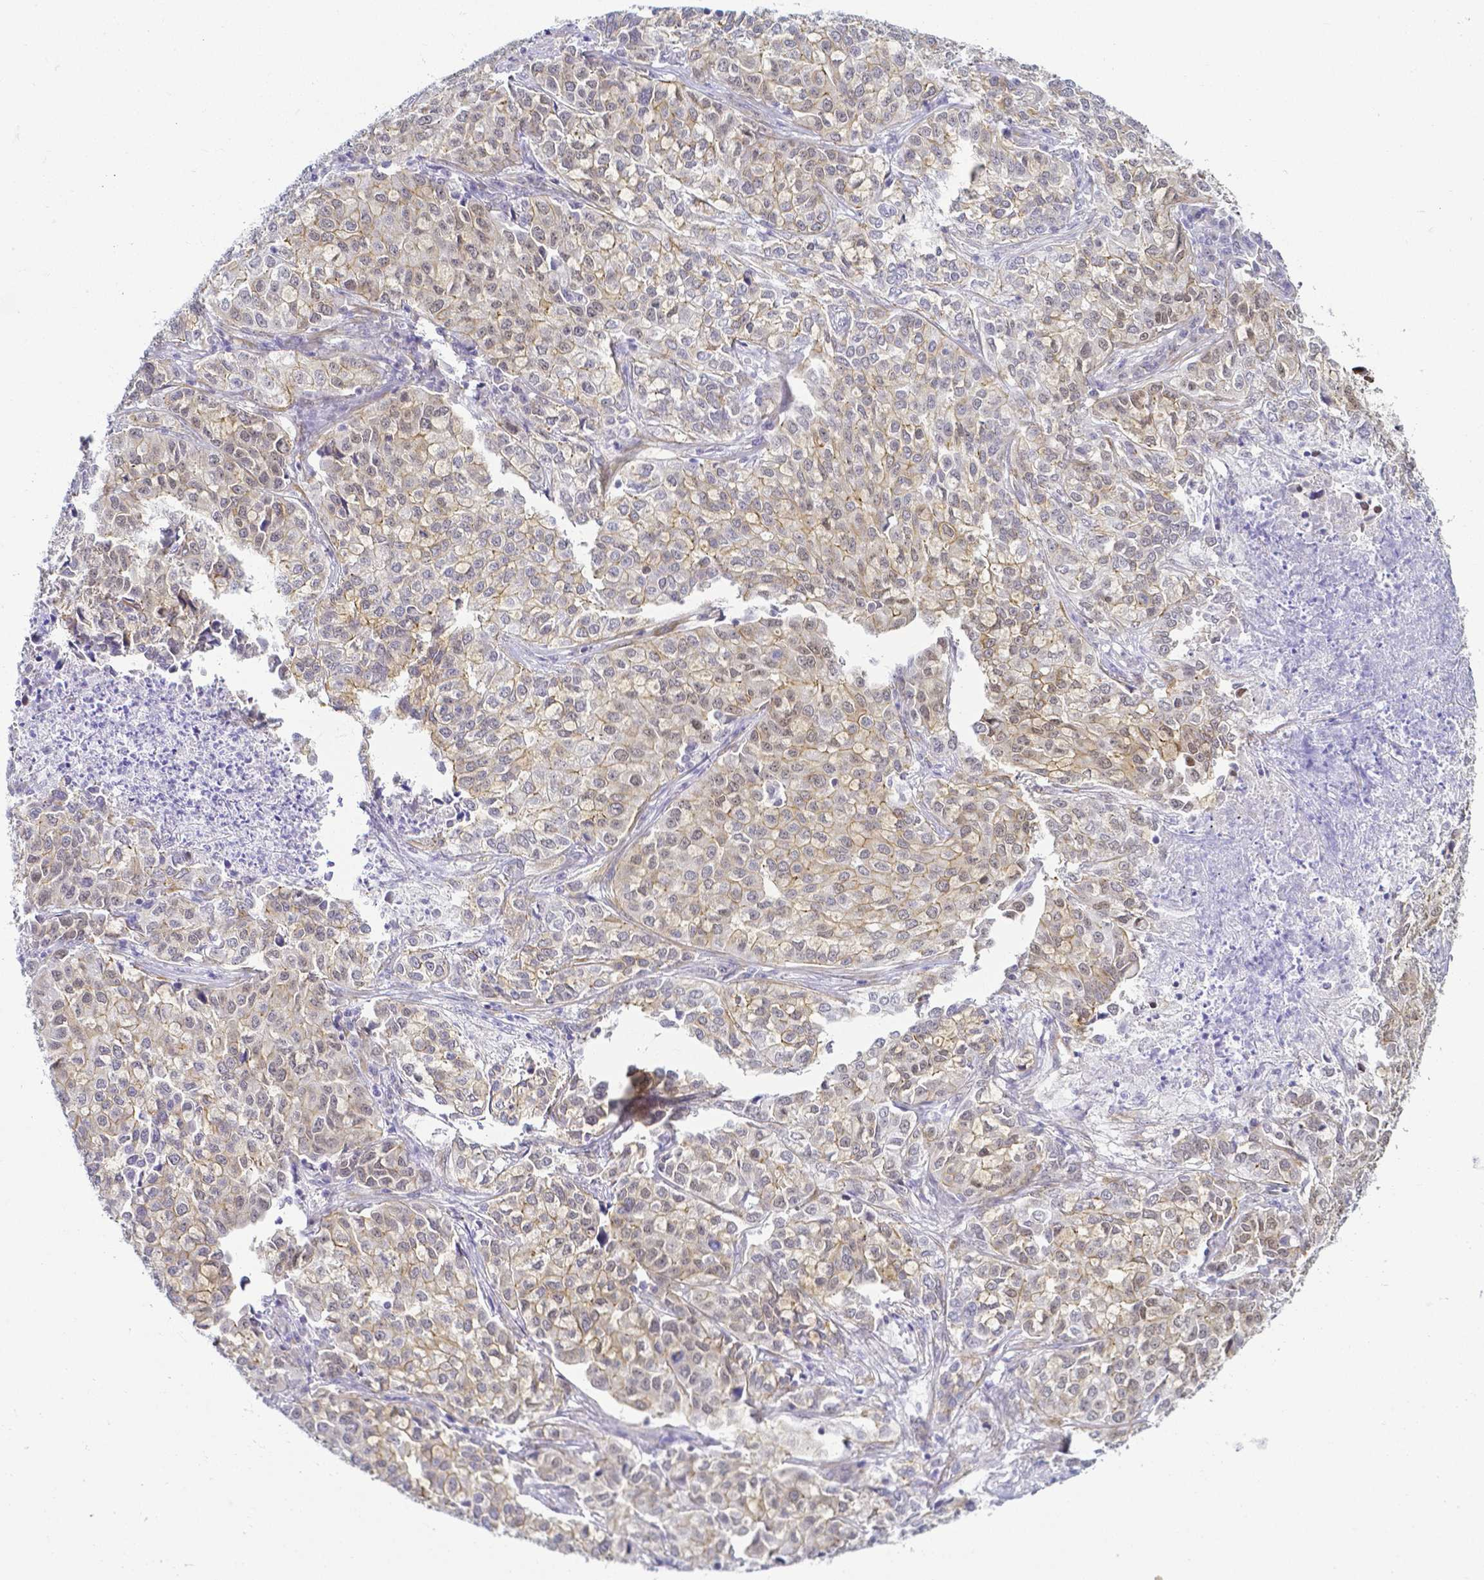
{"staining": {"intensity": "moderate", "quantity": "25%-75%", "location": "cytoplasmic/membranous,nuclear"}, "tissue": "lung cancer", "cell_type": "Tumor cells", "image_type": "cancer", "snomed": [{"axis": "morphology", "description": "Adenocarcinoma, NOS"}, {"axis": "morphology", "description": "Adenocarcinoma, metastatic, NOS"}, {"axis": "topography", "description": "Lymph node"}, {"axis": "topography", "description": "Lung"}], "caption": "An image of lung metastatic adenocarcinoma stained for a protein displays moderate cytoplasmic/membranous and nuclear brown staining in tumor cells.", "gene": "FAM83G", "patient": {"sex": "female", "age": 65}}